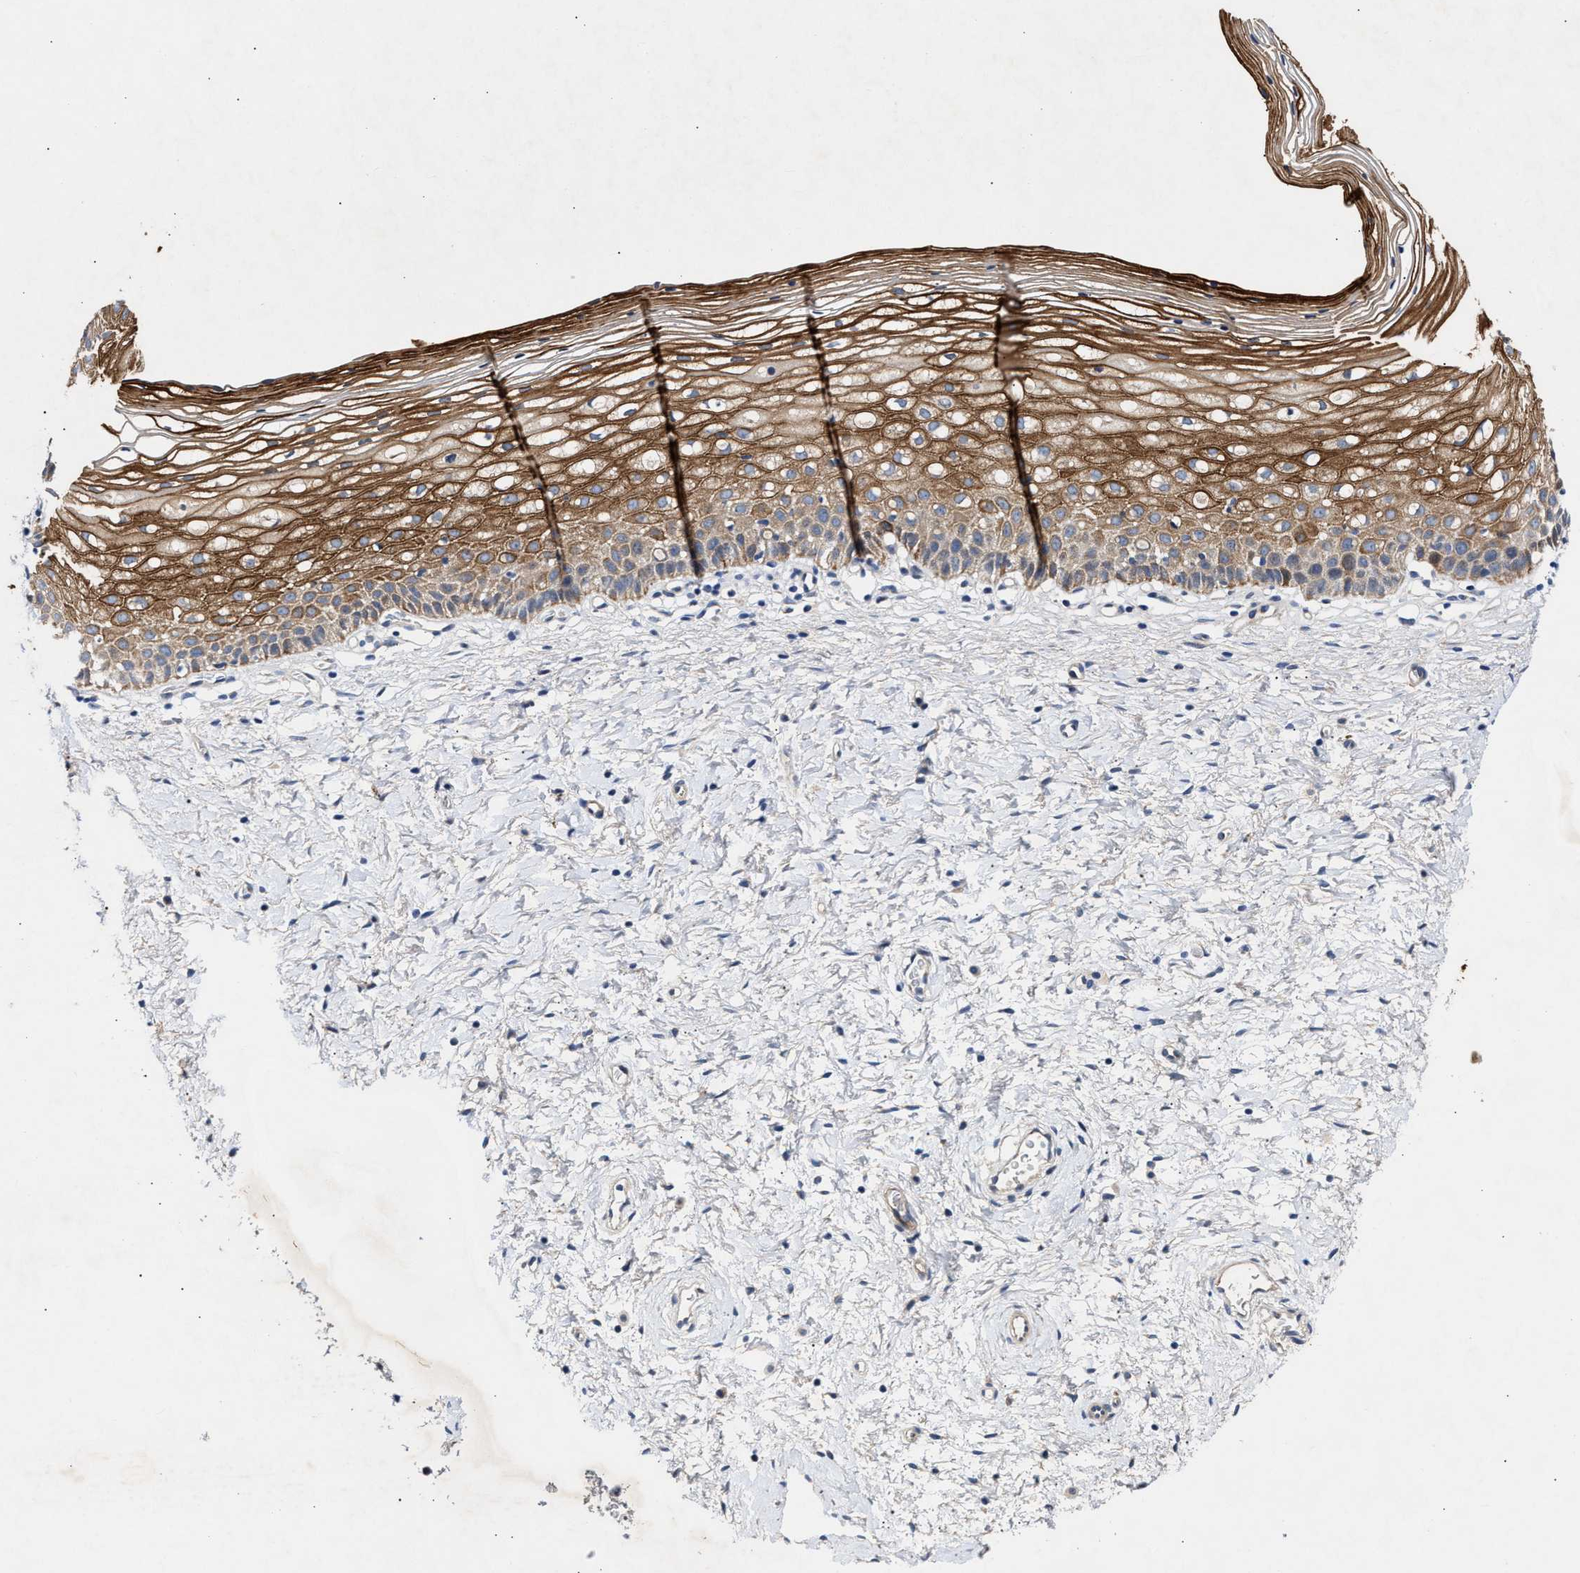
{"staining": {"intensity": "moderate", "quantity": ">75%", "location": "cytoplasmic/membranous,nuclear"}, "tissue": "cervix", "cell_type": "Glandular cells", "image_type": "normal", "snomed": [{"axis": "morphology", "description": "Normal tissue, NOS"}, {"axis": "topography", "description": "Cervix"}], "caption": "Immunohistochemical staining of normal human cervix shows medium levels of moderate cytoplasmic/membranous,nuclear expression in approximately >75% of glandular cells. (Stains: DAB (3,3'-diaminobenzidine) in brown, nuclei in blue, Microscopy: brightfield microscopy at high magnification).", "gene": "CCDC146", "patient": {"sex": "female", "age": 72}}